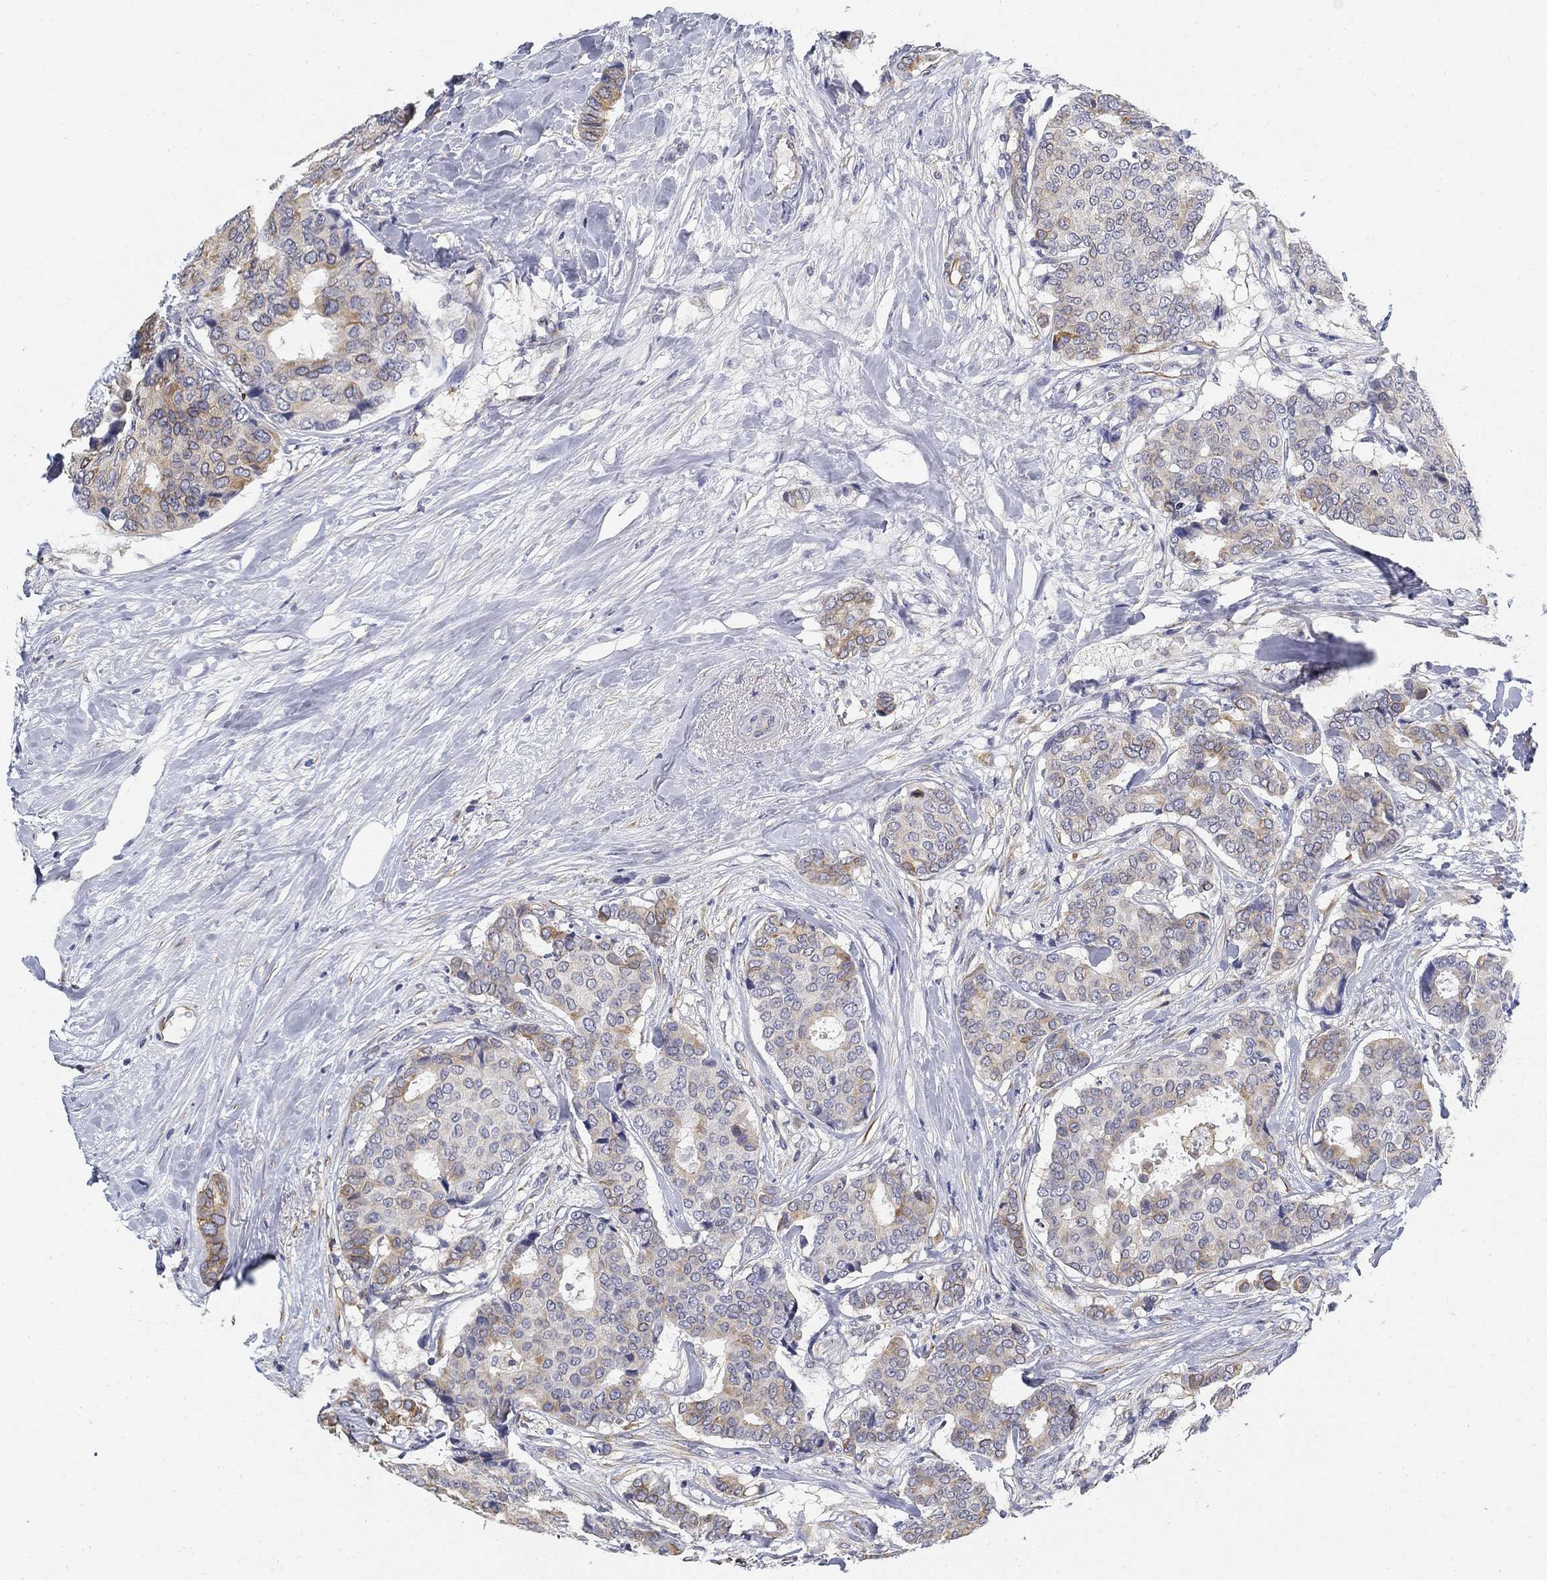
{"staining": {"intensity": "weak", "quantity": "<25%", "location": "cytoplasmic/membranous"}, "tissue": "breast cancer", "cell_type": "Tumor cells", "image_type": "cancer", "snomed": [{"axis": "morphology", "description": "Duct carcinoma"}, {"axis": "topography", "description": "Breast"}], "caption": "Photomicrograph shows no protein positivity in tumor cells of breast infiltrating ductal carcinoma tissue. The staining was performed using DAB (3,3'-diaminobenzidine) to visualize the protein expression in brown, while the nuclei were stained in blue with hematoxylin (Magnification: 20x).", "gene": "SLC2A5", "patient": {"sex": "female", "age": 75}}